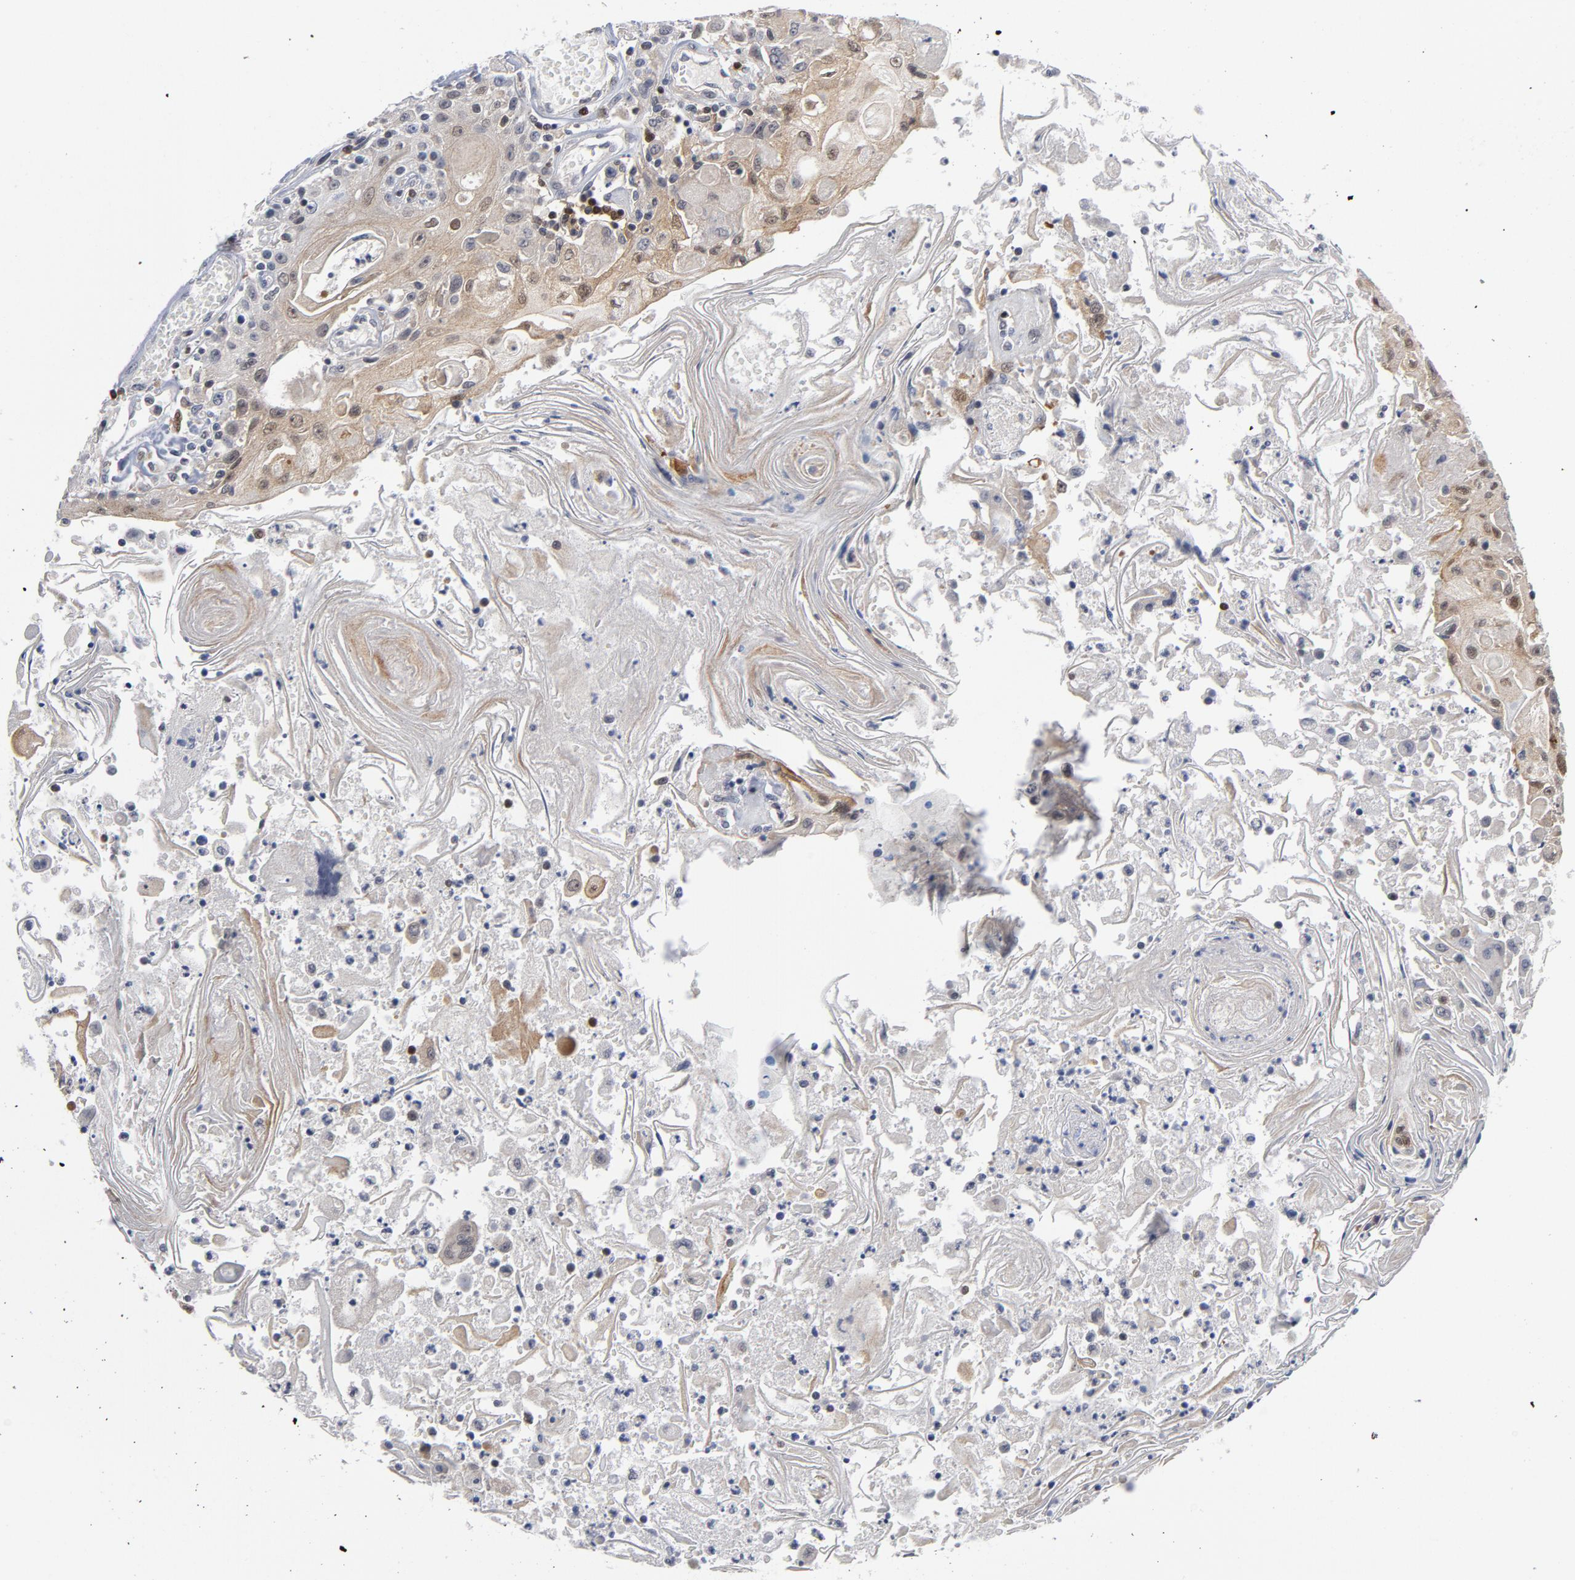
{"staining": {"intensity": "weak", "quantity": "<25%", "location": "cytoplasmic/membranous"}, "tissue": "head and neck cancer", "cell_type": "Tumor cells", "image_type": "cancer", "snomed": [{"axis": "morphology", "description": "Squamous cell carcinoma, NOS"}, {"axis": "topography", "description": "Oral tissue"}, {"axis": "topography", "description": "Head-Neck"}], "caption": "Immunohistochemistry (IHC) histopathology image of head and neck cancer (squamous cell carcinoma) stained for a protein (brown), which displays no expression in tumor cells.", "gene": "TRADD", "patient": {"sex": "female", "age": 76}}